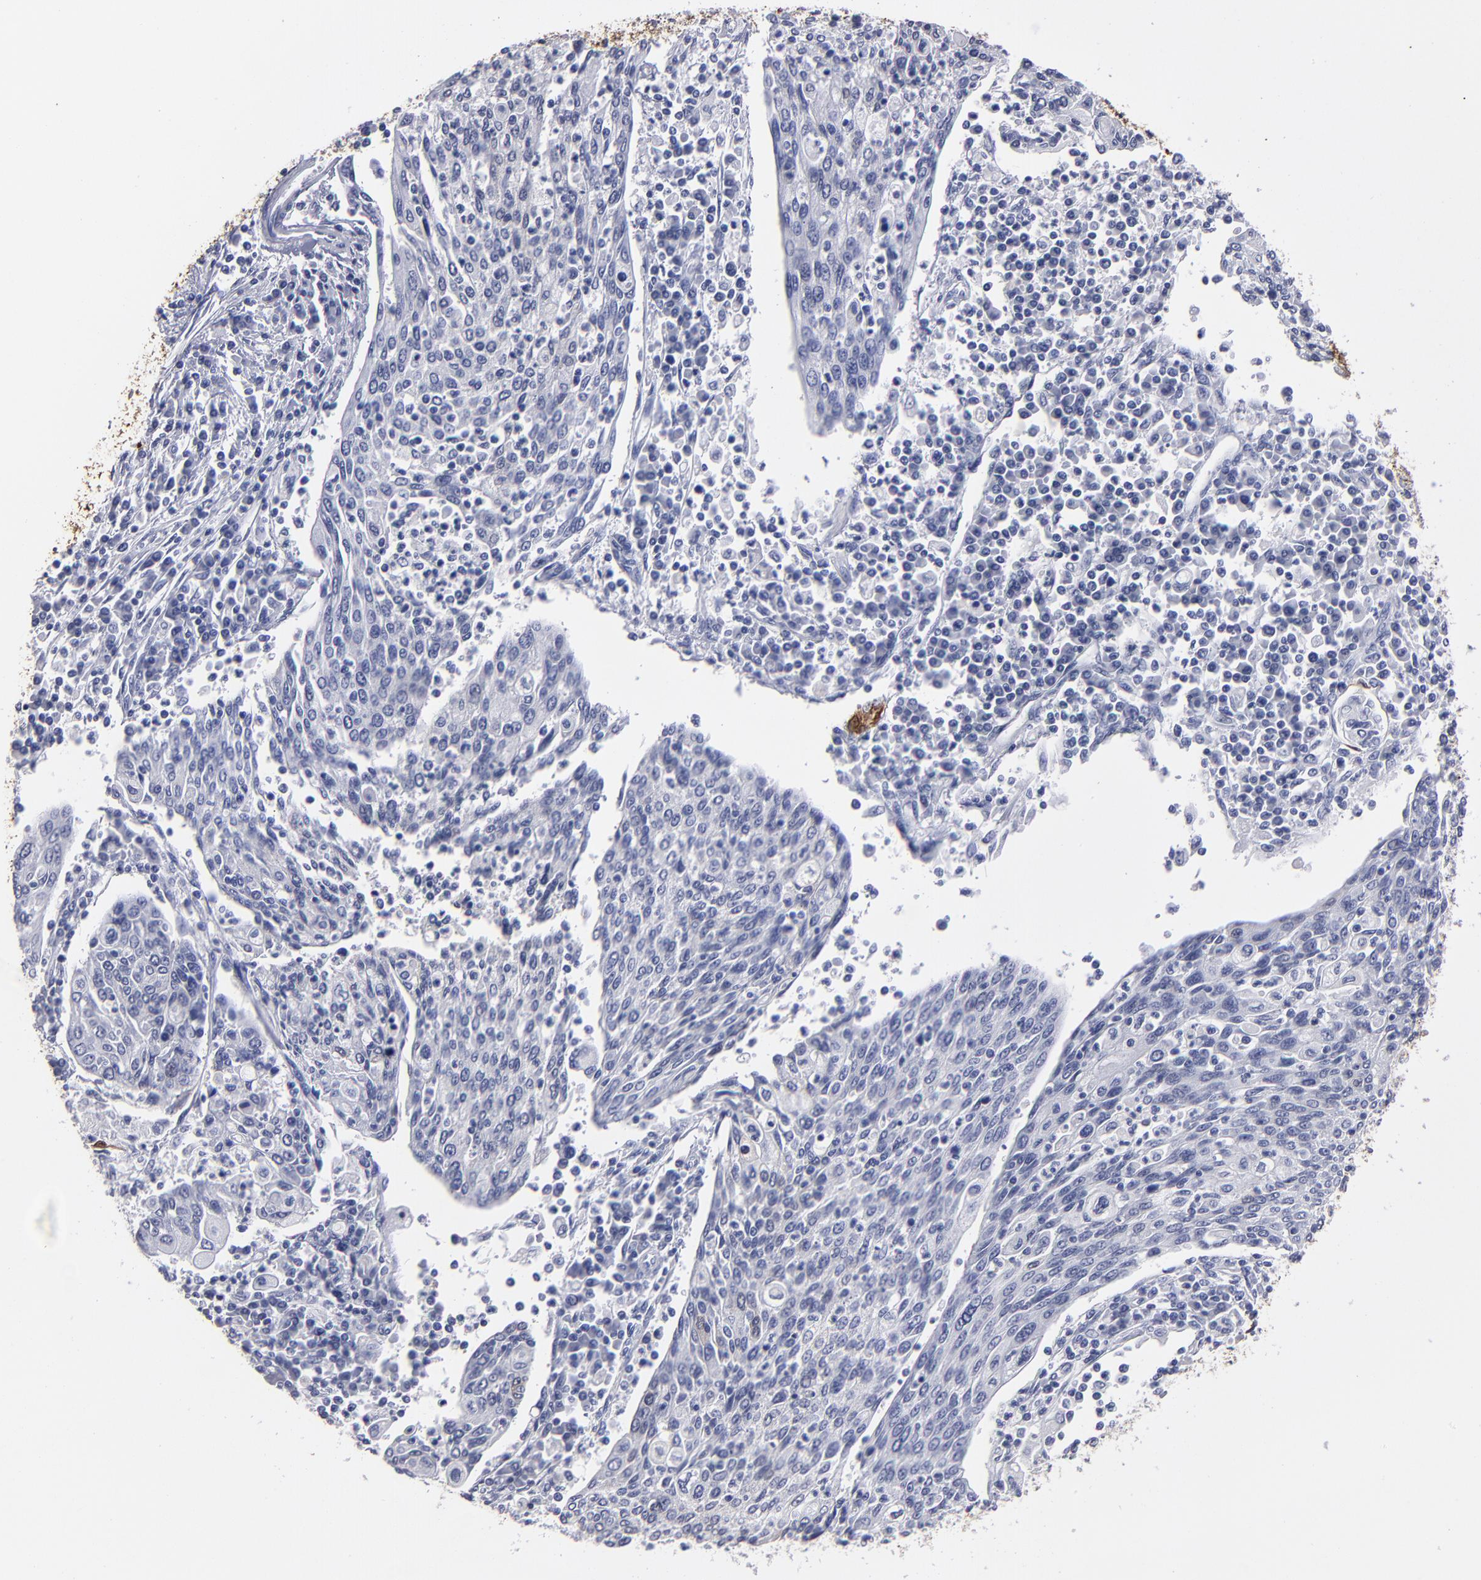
{"staining": {"intensity": "weak", "quantity": "<25%", "location": "cytoplasmic/membranous"}, "tissue": "cervical cancer", "cell_type": "Tumor cells", "image_type": "cancer", "snomed": [{"axis": "morphology", "description": "Squamous cell carcinoma, NOS"}, {"axis": "topography", "description": "Cervix"}], "caption": "This micrograph is of cervical cancer (squamous cell carcinoma) stained with immunohistochemistry (IHC) to label a protein in brown with the nuclei are counter-stained blue. There is no staining in tumor cells.", "gene": "FABP4", "patient": {"sex": "female", "age": 40}}